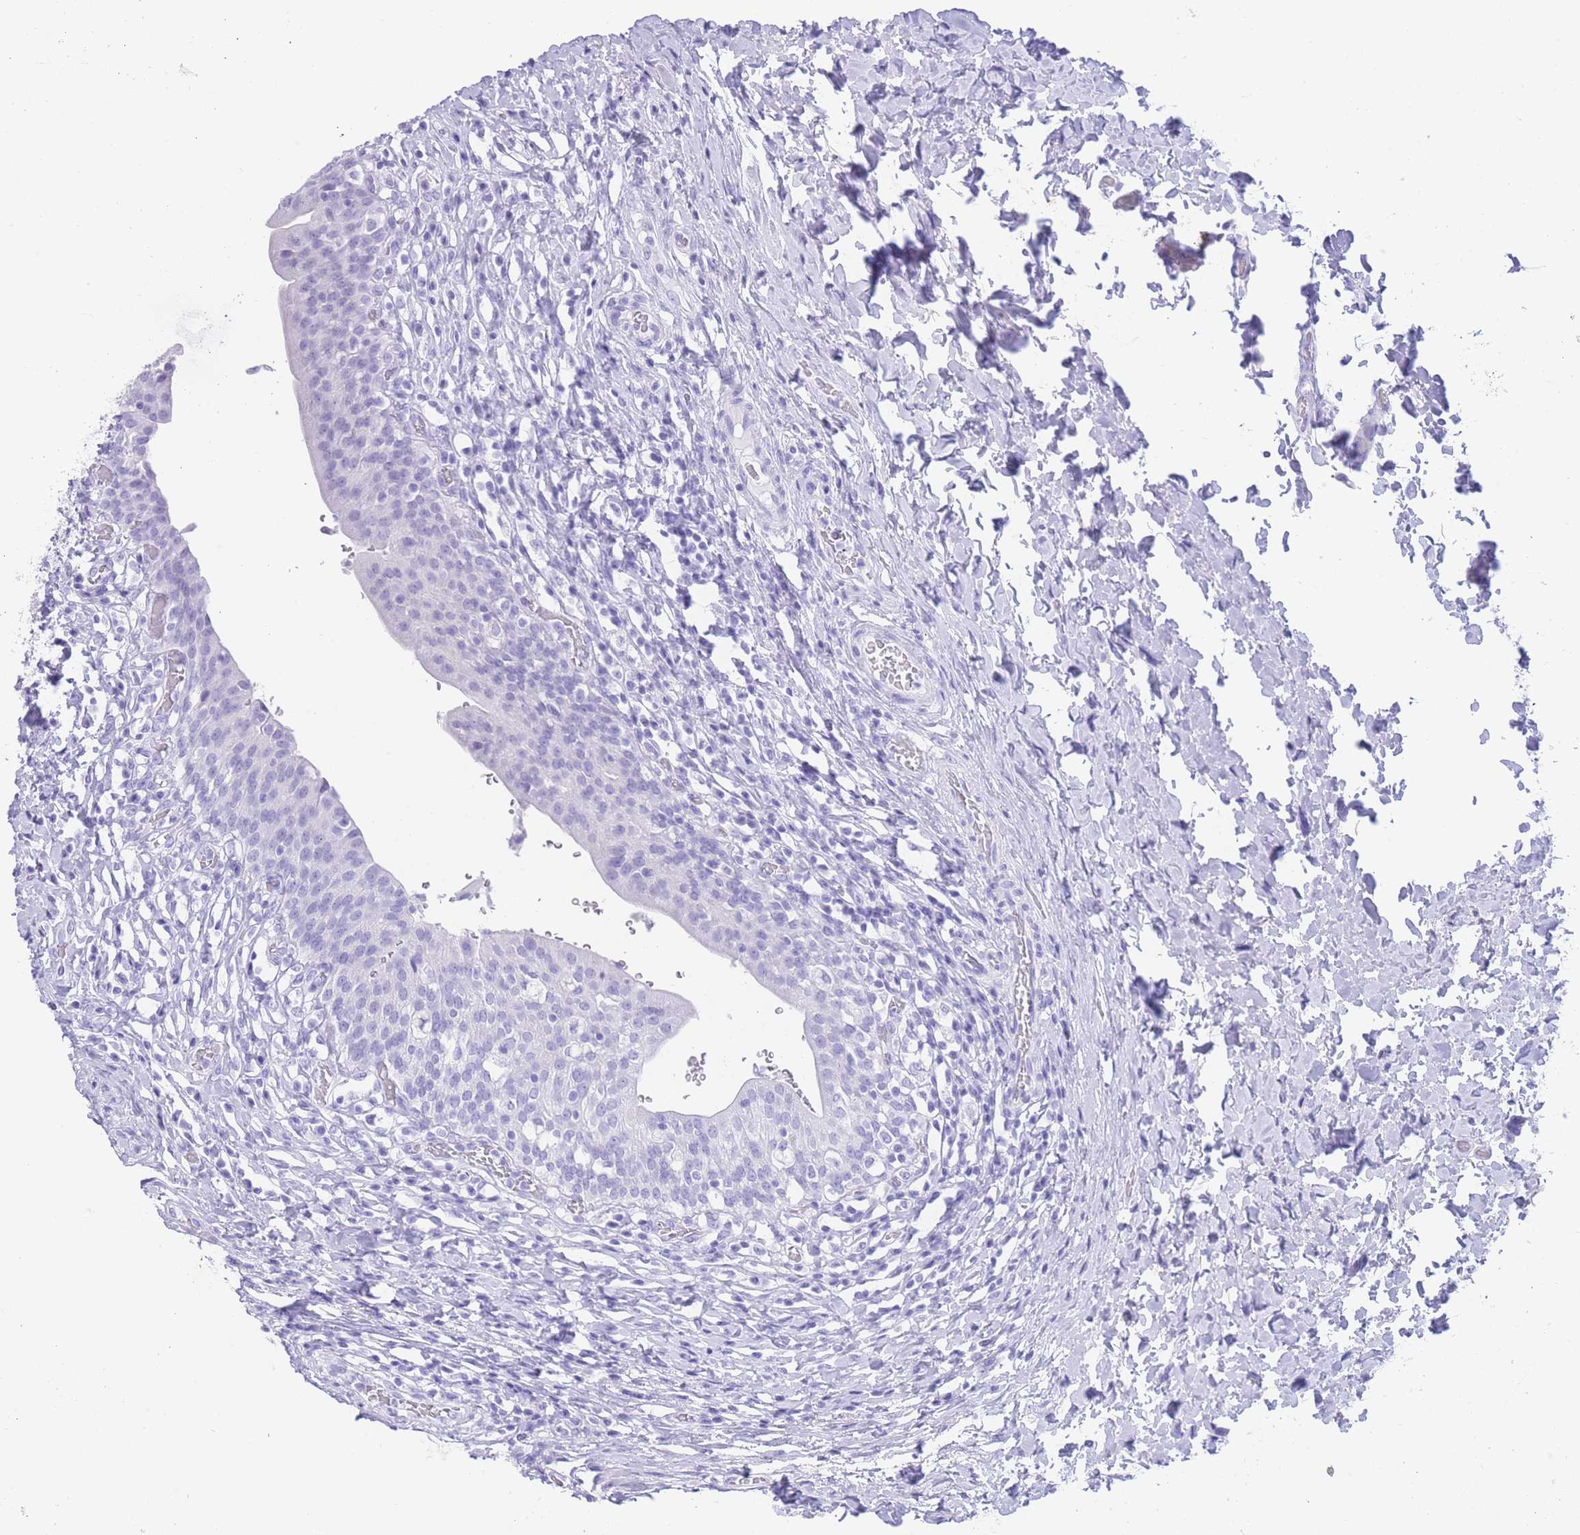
{"staining": {"intensity": "negative", "quantity": "none", "location": "none"}, "tissue": "urinary bladder", "cell_type": "Urothelial cells", "image_type": "normal", "snomed": [{"axis": "morphology", "description": "Normal tissue, NOS"}, {"axis": "morphology", "description": "Inflammation, NOS"}, {"axis": "topography", "description": "Urinary bladder"}], "caption": "Immunohistochemistry (IHC) of normal urinary bladder demonstrates no positivity in urothelial cells. Nuclei are stained in blue.", "gene": "ELOA2", "patient": {"sex": "male", "age": 64}}